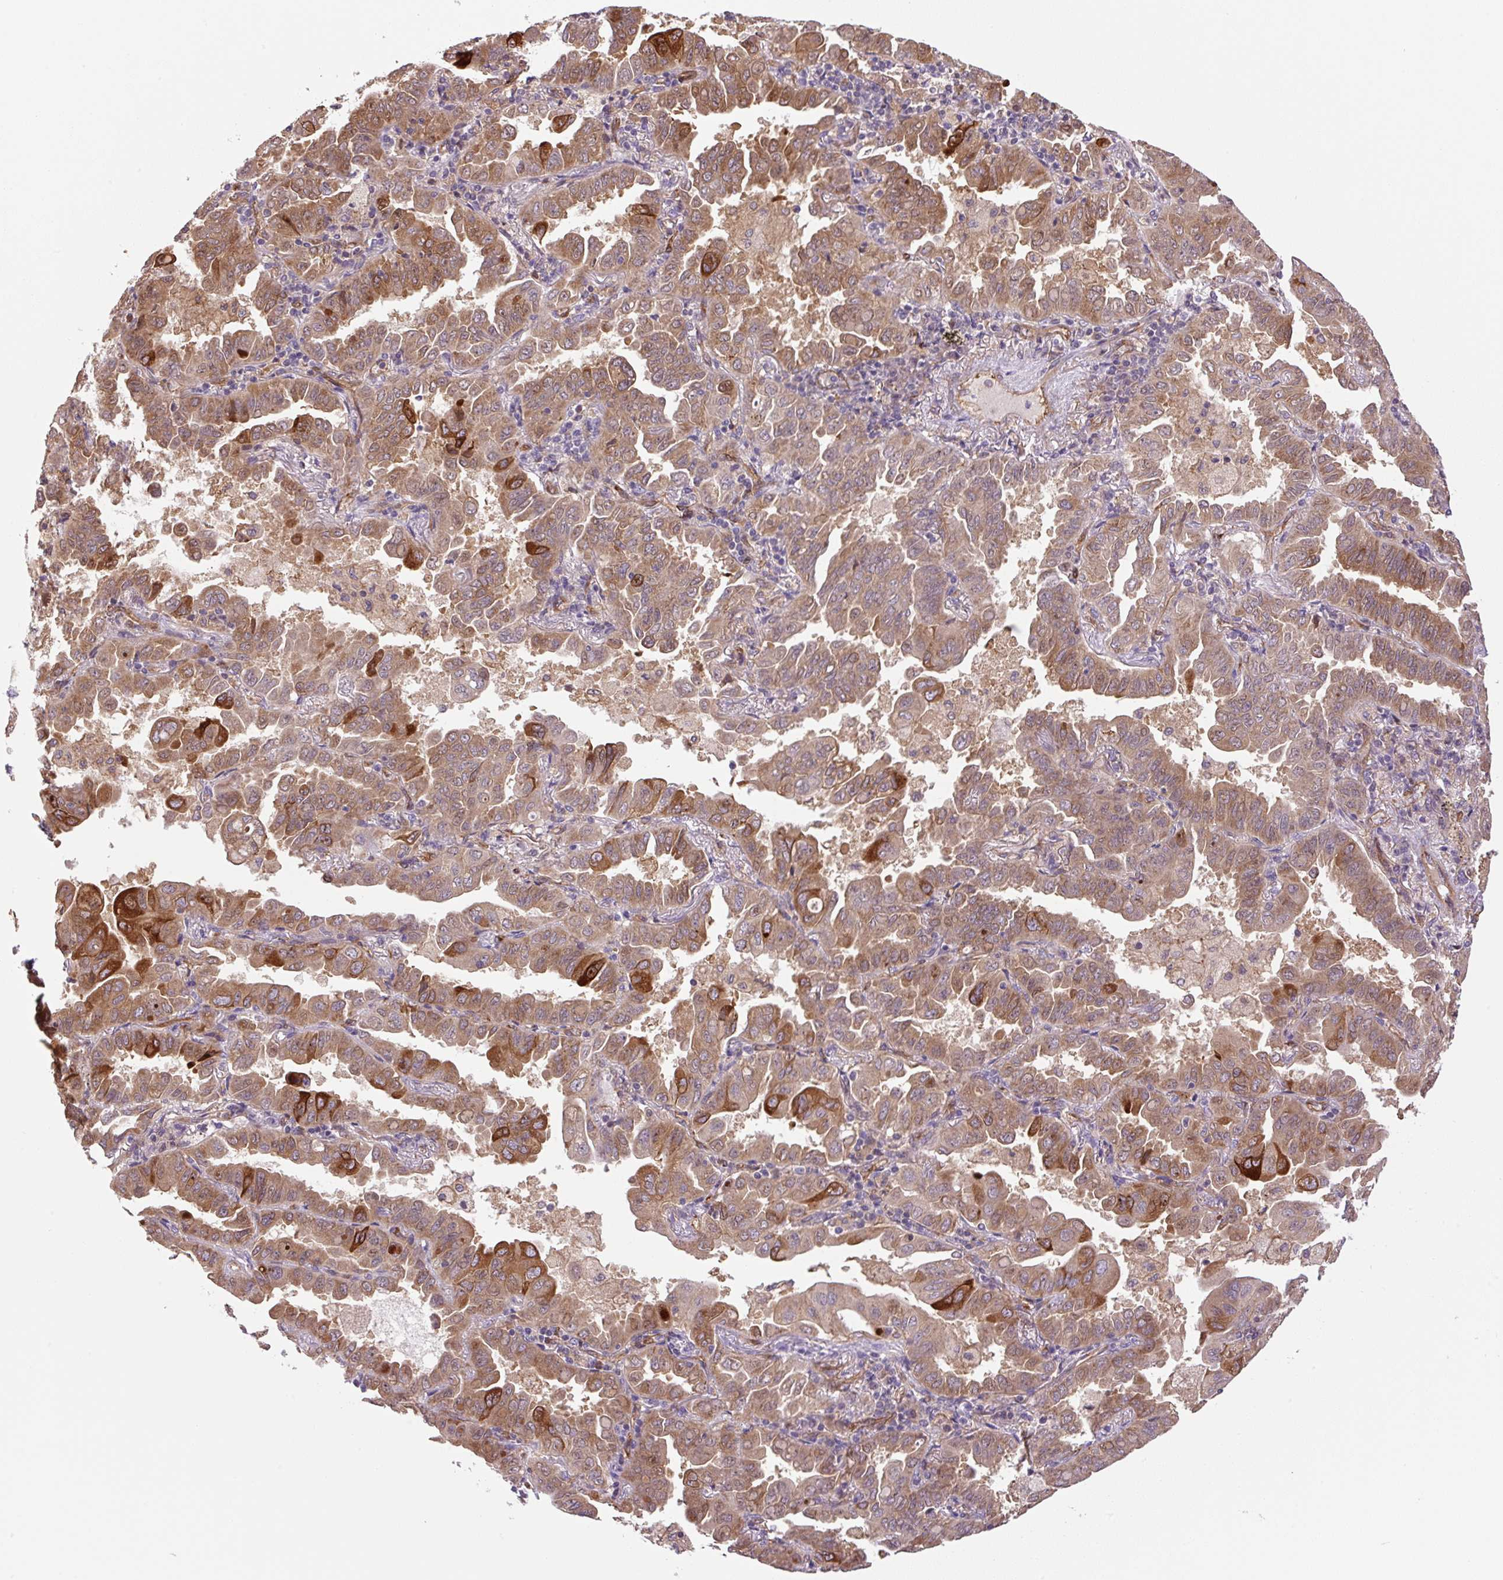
{"staining": {"intensity": "moderate", "quantity": ">75%", "location": "cytoplasmic/membranous"}, "tissue": "lung cancer", "cell_type": "Tumor cells", "image_type": "cancer", "snomed": [{"axis": "morphology", "description": "Adenocarcinoma, NOS"}, {"axis": "topography", "description": "Lung"}], "caption": "A brown stain shows moderate cytoplasmic/membranous staining of a protein in human adenocarcinoma (lung) tumor cells.", "gene": "SEPTIN10", "patient": {"sex": "male", "age": 64}}